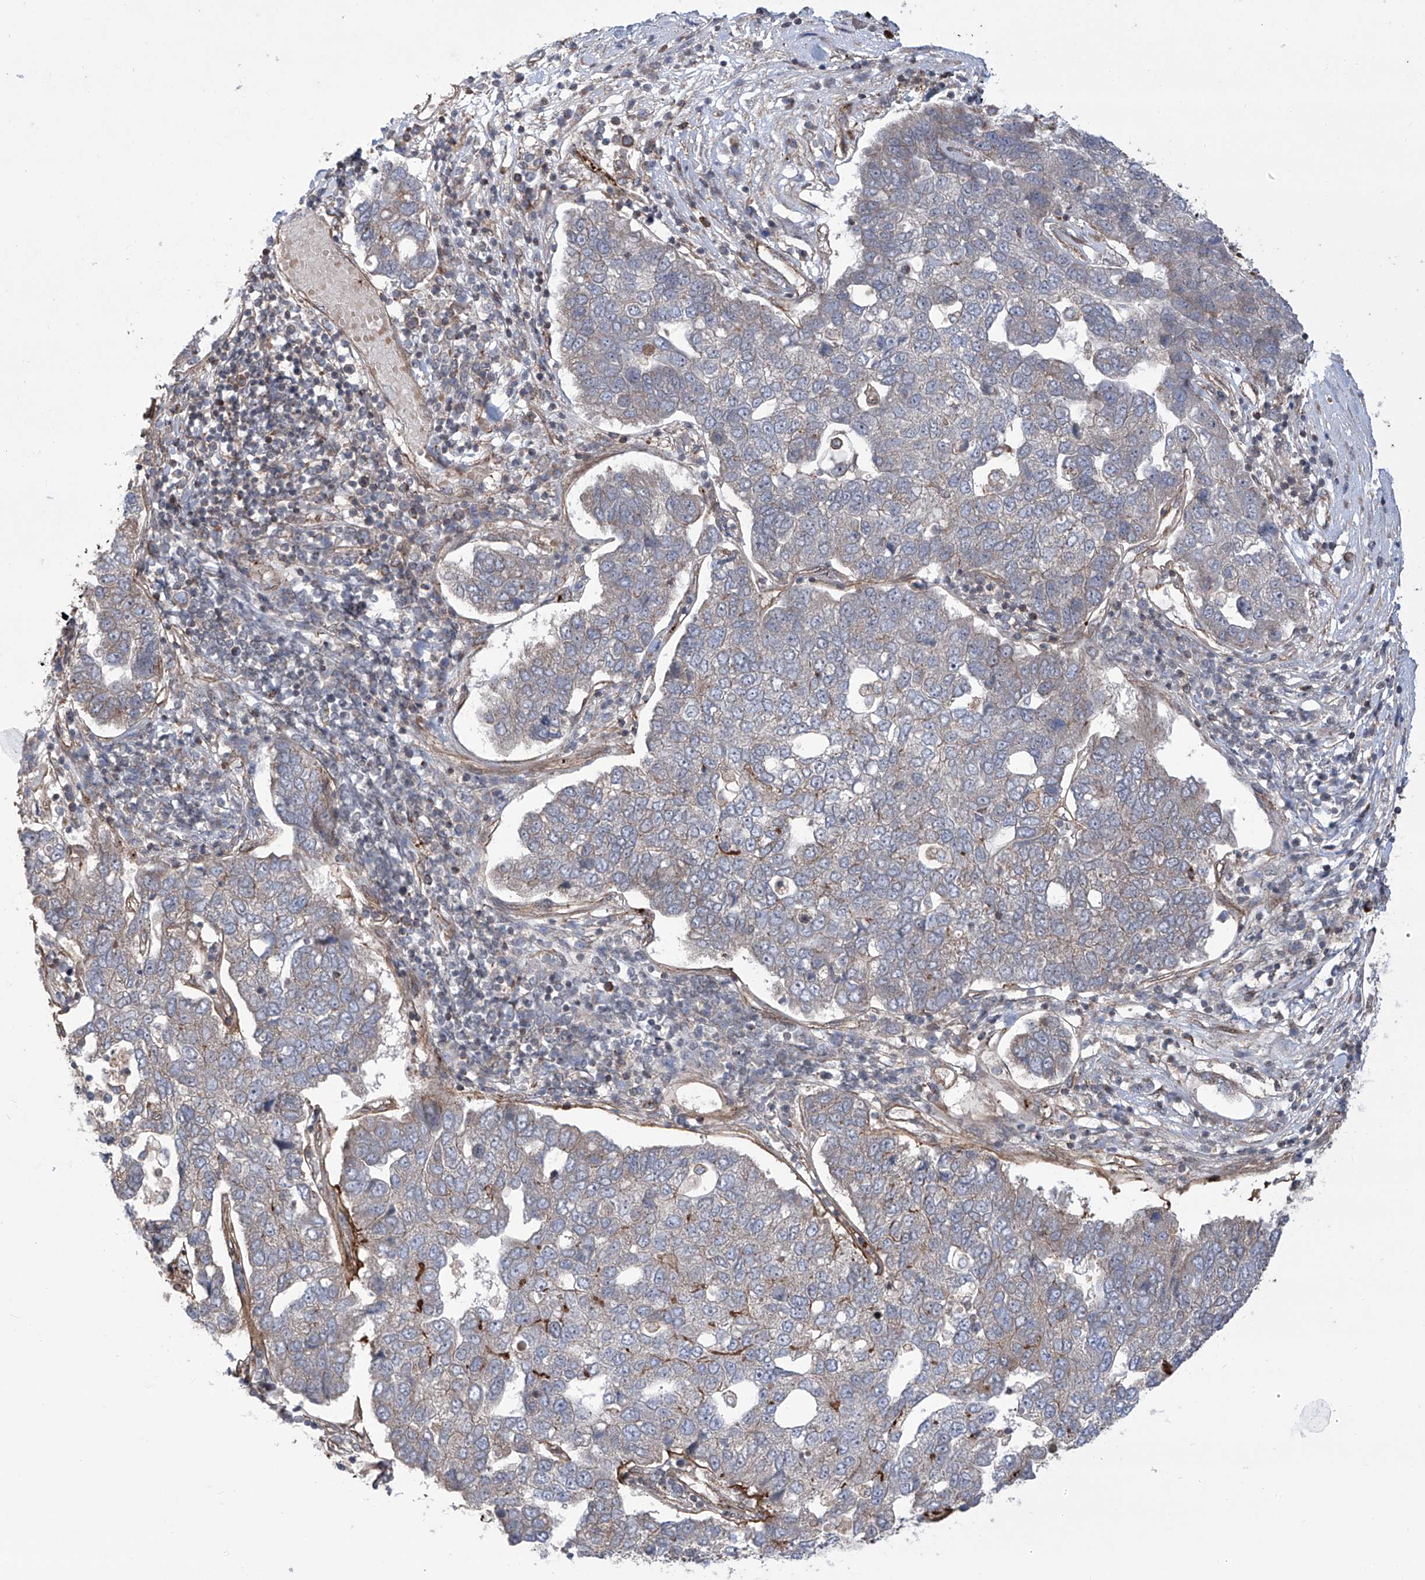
{"staining": {"intensity": "negative", "quantity": "none", "location": "none"}, "tissue": "pancreatic cancer", "cell_type": "Tumor cells", "image_type": "cancer", "snomed": [{"axis": "morphology", "description": "Adenocarcinoma, NOS"}, {"axis": "topography", "description": "Pancreas"}], "caption": "Immunohistochemistry (IHC) of human pancreatic cancer (adenocarcinoma) shows no positivity in tumor cells. (Stains: DAB (3,3'-diaminobenzidine) immunohistochemistry (IHC) with hematoxylin counter stain, Microscopy: brightfield microscopy at high magnification).", "gene": "APAF1", "patient": {"sex": "female", "age": 61}}